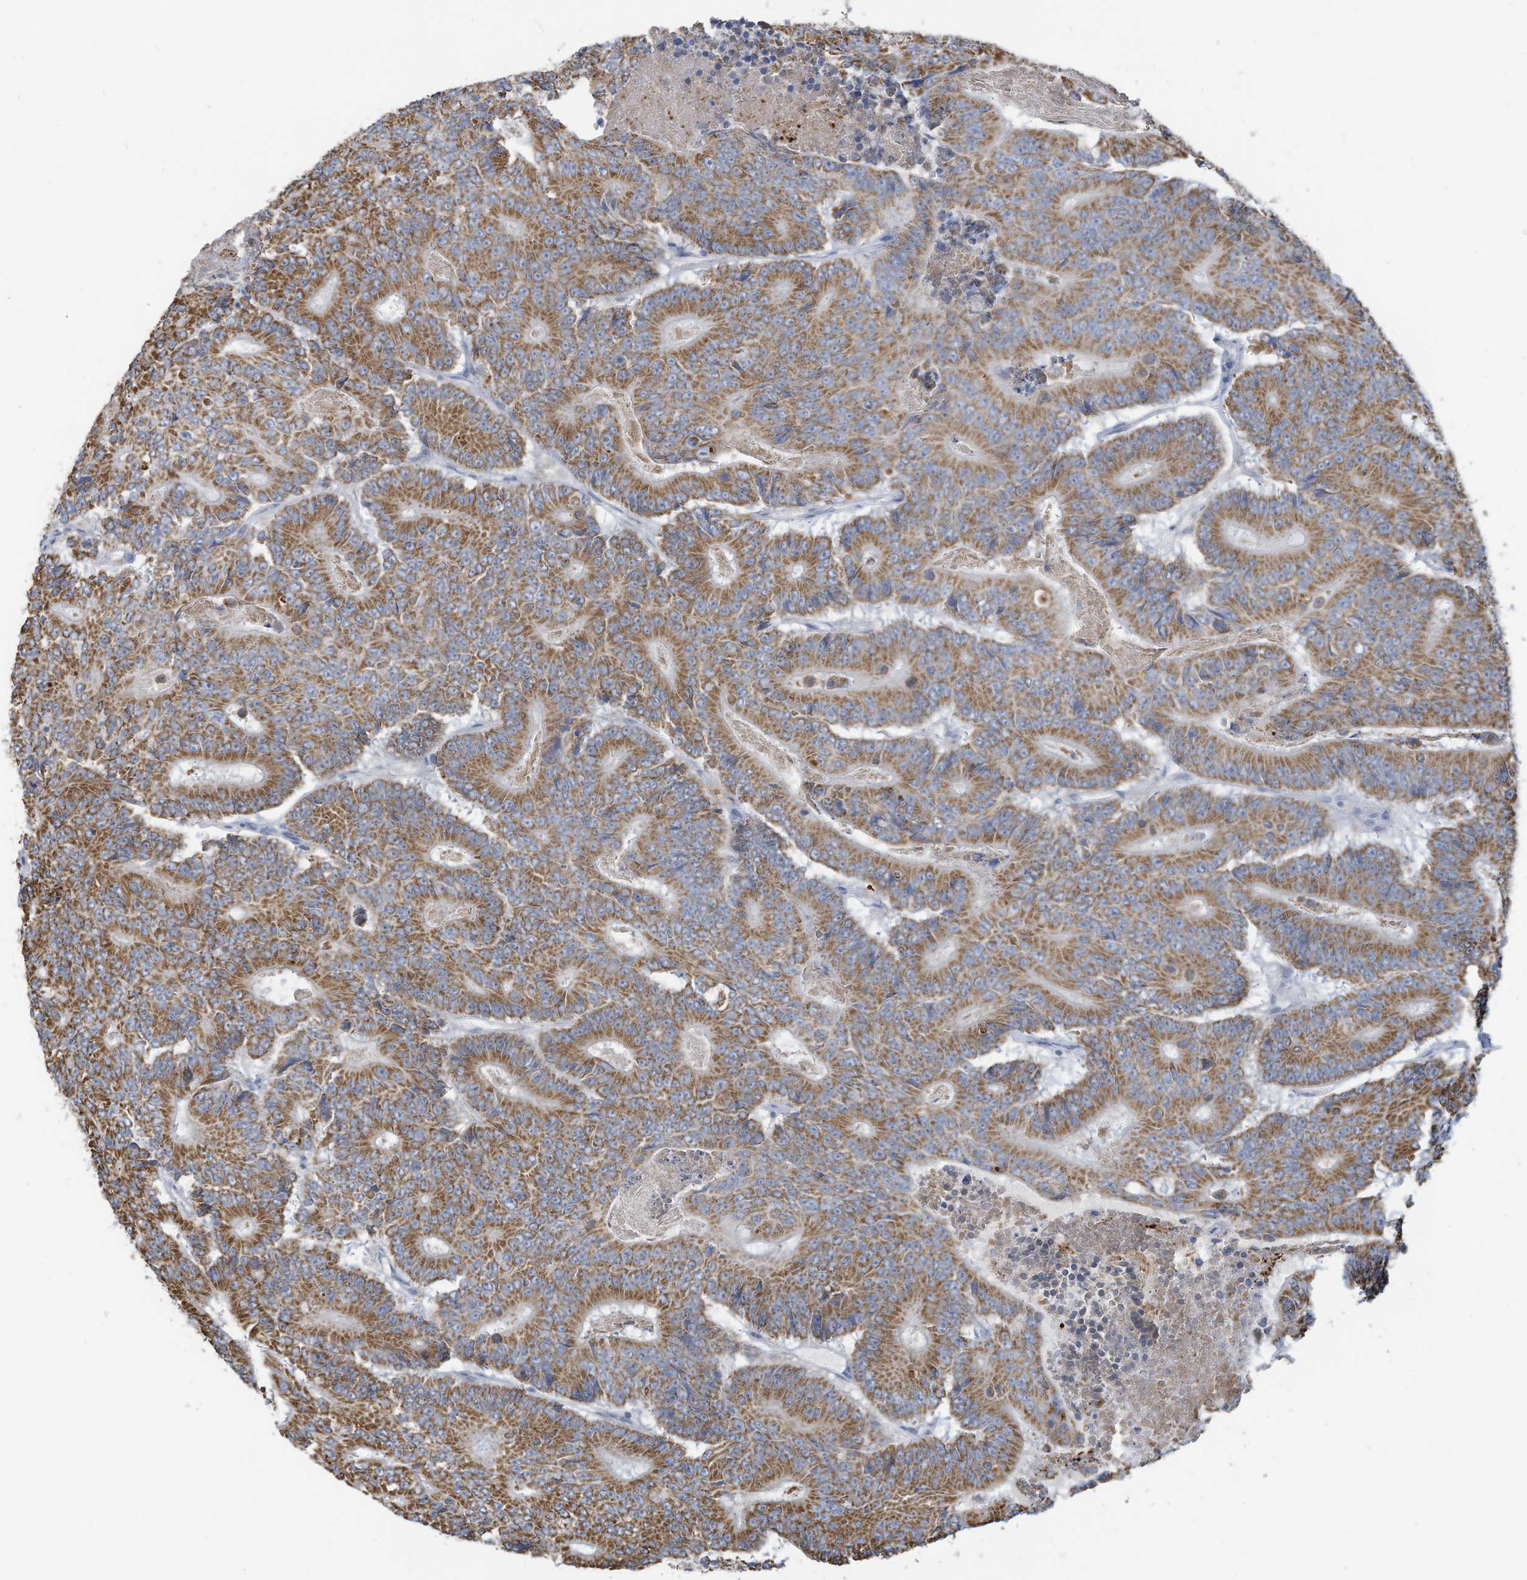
{"staining": {"intensity": "moderate", "quantity": ">75%", "location": "cytoplasmic/membranous"}, "tissue": "colorectal cancer", "cell_type": "Tumor cells", "image_type": "cancer", "snomed": [{"axis": "morphology", "description": "Adenocarcinoma, NOS"}, {"axis": "topography", "description": "Colon"}], "caption": "Immunohistochemical staining of colorectal cancer (adenocarcinoma) reveals medium levels of moderate cytoplasmic/membranous protein expression in approximately >75% of tumor cells.", "gene": "NLN", "patient": {"sex": "male", "age": 83}}